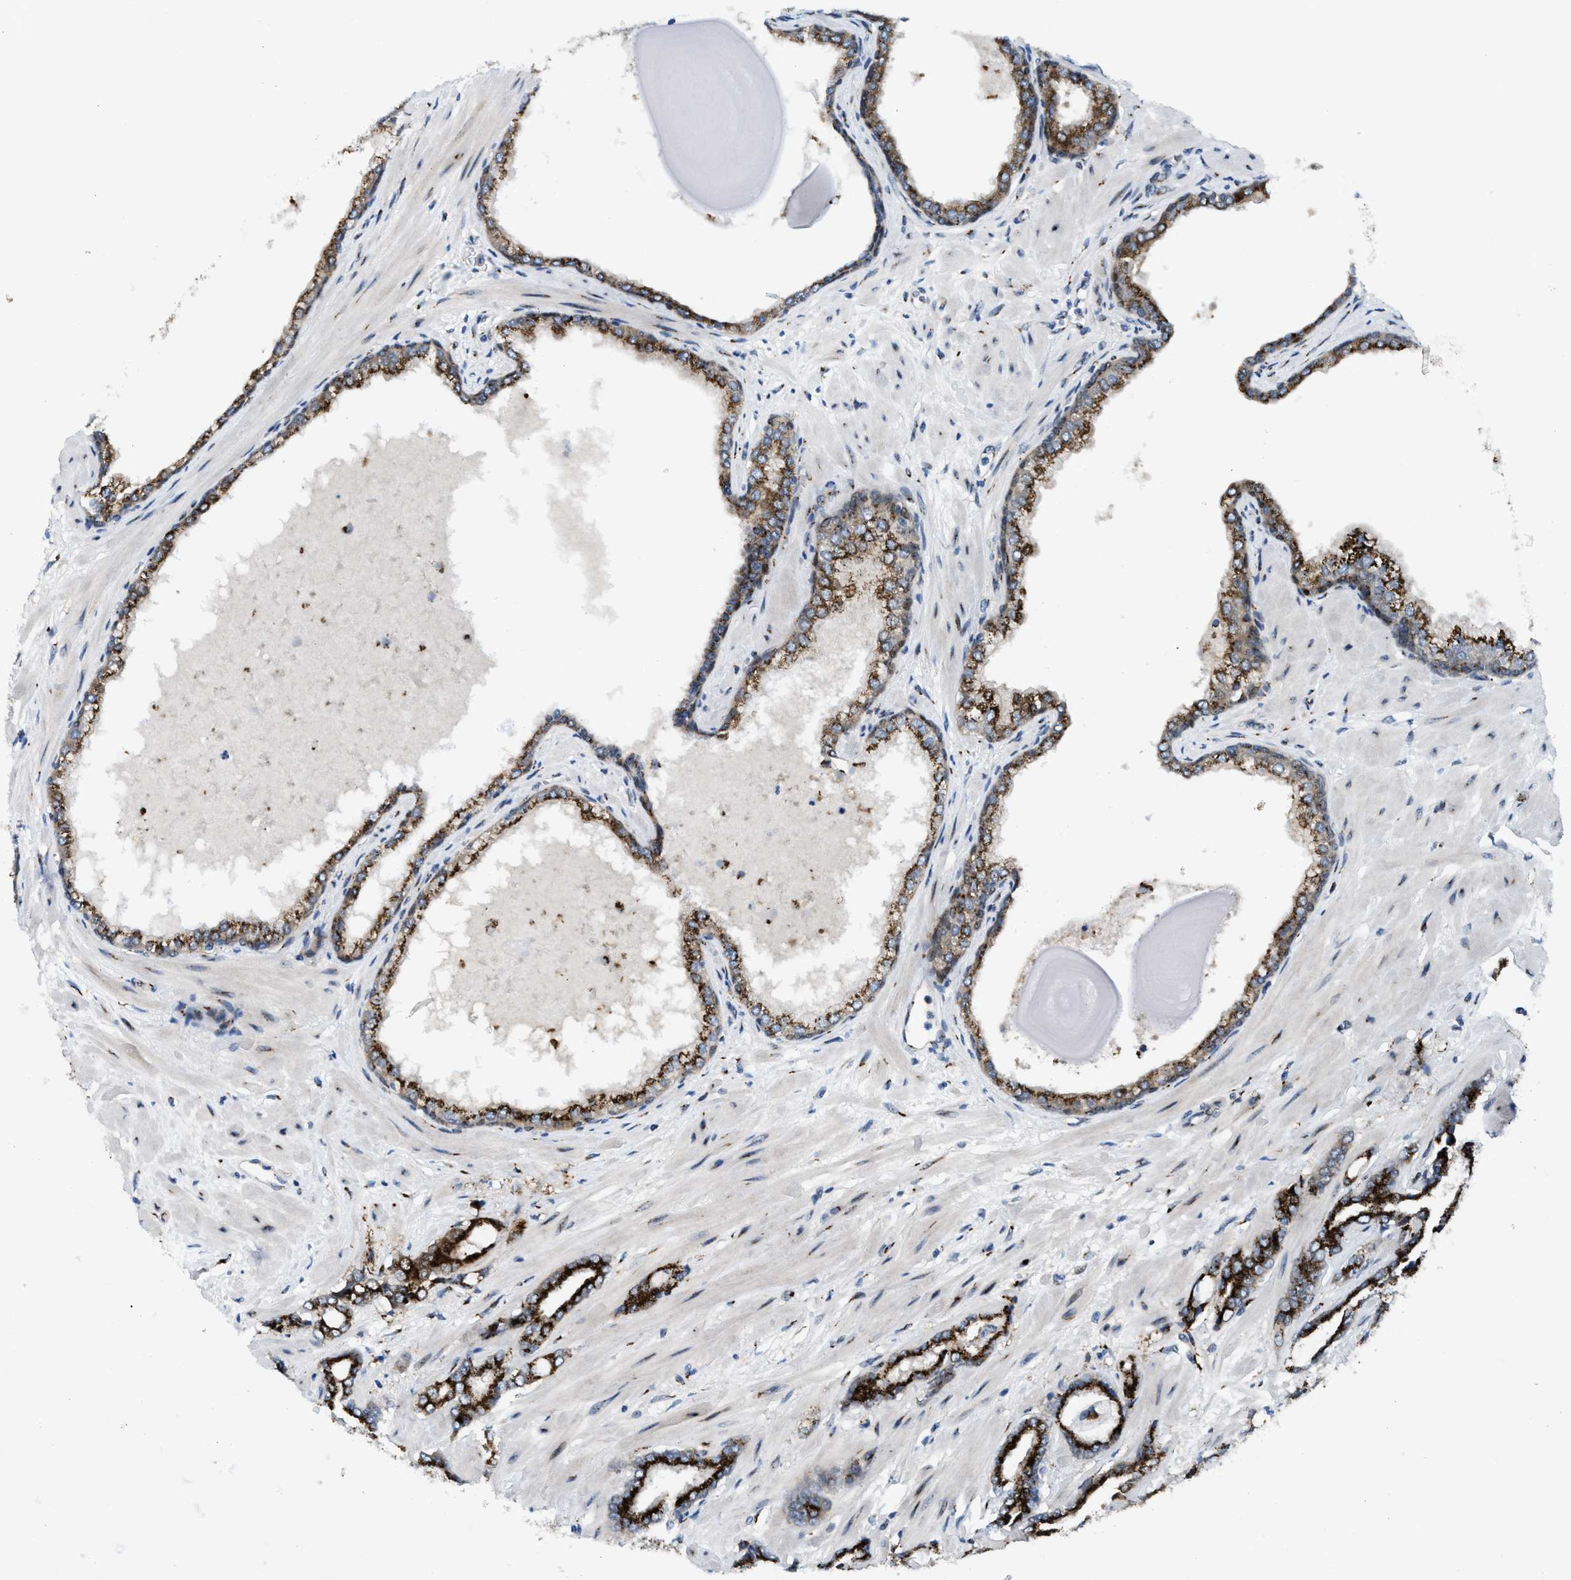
{"staining": {"intensity": "strong", "quantity": ">75%", "location": "cytoplasmic/membranous"}, "tissue": "prostate cancer", "cell_type": "Tumor cells", "image_type": "cancer", "snomed": [{"axis": "morphology", "description": "Adenocarcinoma, Low grade"}, {"axis": "topography", "description": "Prostate"}], "caption": "The immunohistochemical stain shows strong cytoplasmic/membranous positivity in tumor cells of adenocarcinoma (low-grade) (prostate) tissue. Using DAB (3,3'-diaminobenzidine) (brown) and hematoxylin (blue) stains, captured at high magnification using brightfield microscopy.", "gene": "SLC38A10", "patient": {"sex": "male", "age": 53}}